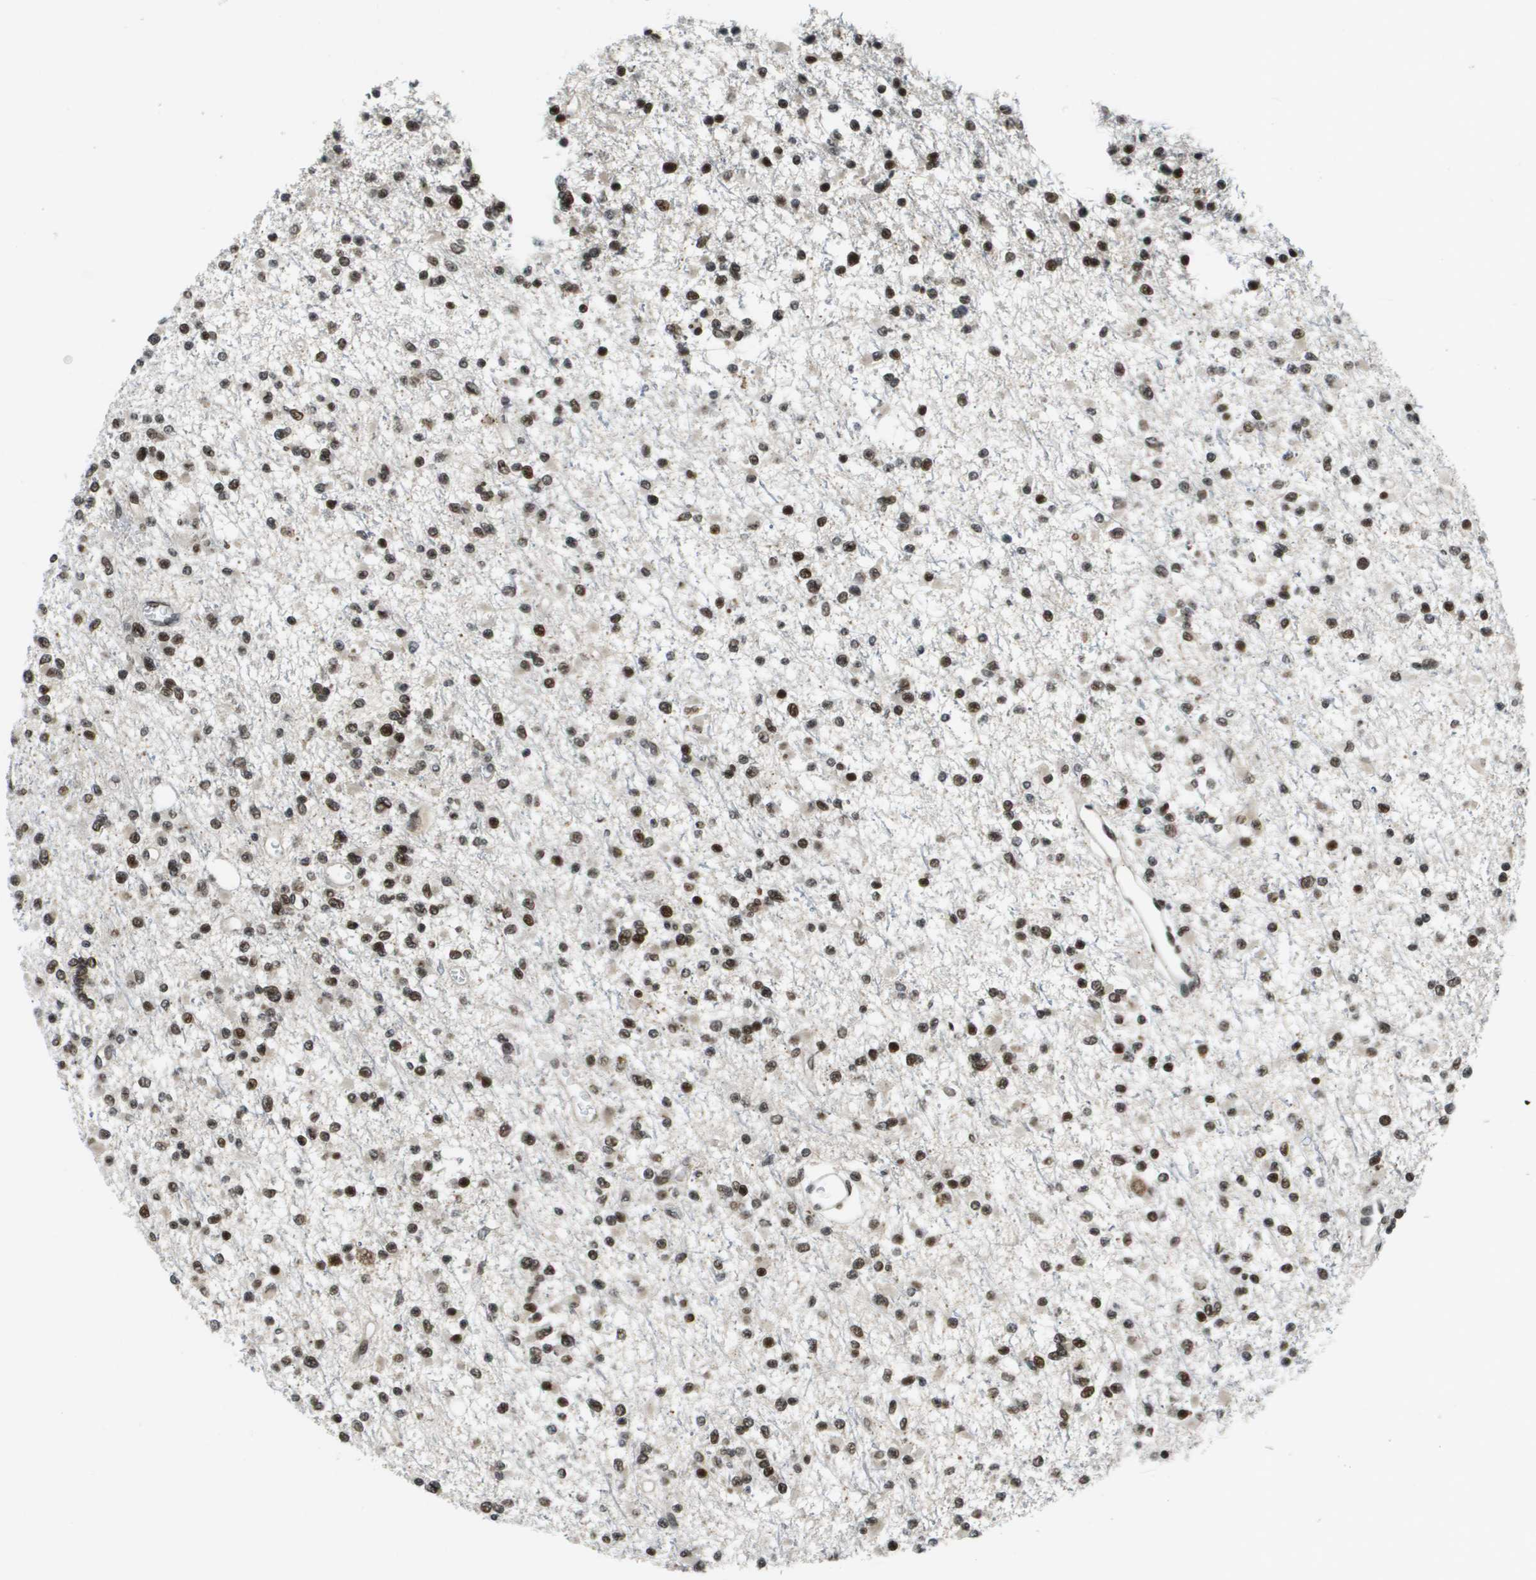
{"staining": {"intensity": "strong", "quantity": ">75%", "location": "nuclear"}, "tissue": "glioma", "cell_type": "Tumor cells", "image_type": "cancer", "snomed": [{"axis": "morphology", "description": "Glioma, malignant, Low grade"}, {"axis": "topography", "description": "Brain"}], "caption": "Immunohistochemical staining of glioma reveals high levels of strong nuclear protein positivity in approximately >75% of tumor cells.", "gene": "RECQL4", "patient": {"sex": "female", "age": 22}}